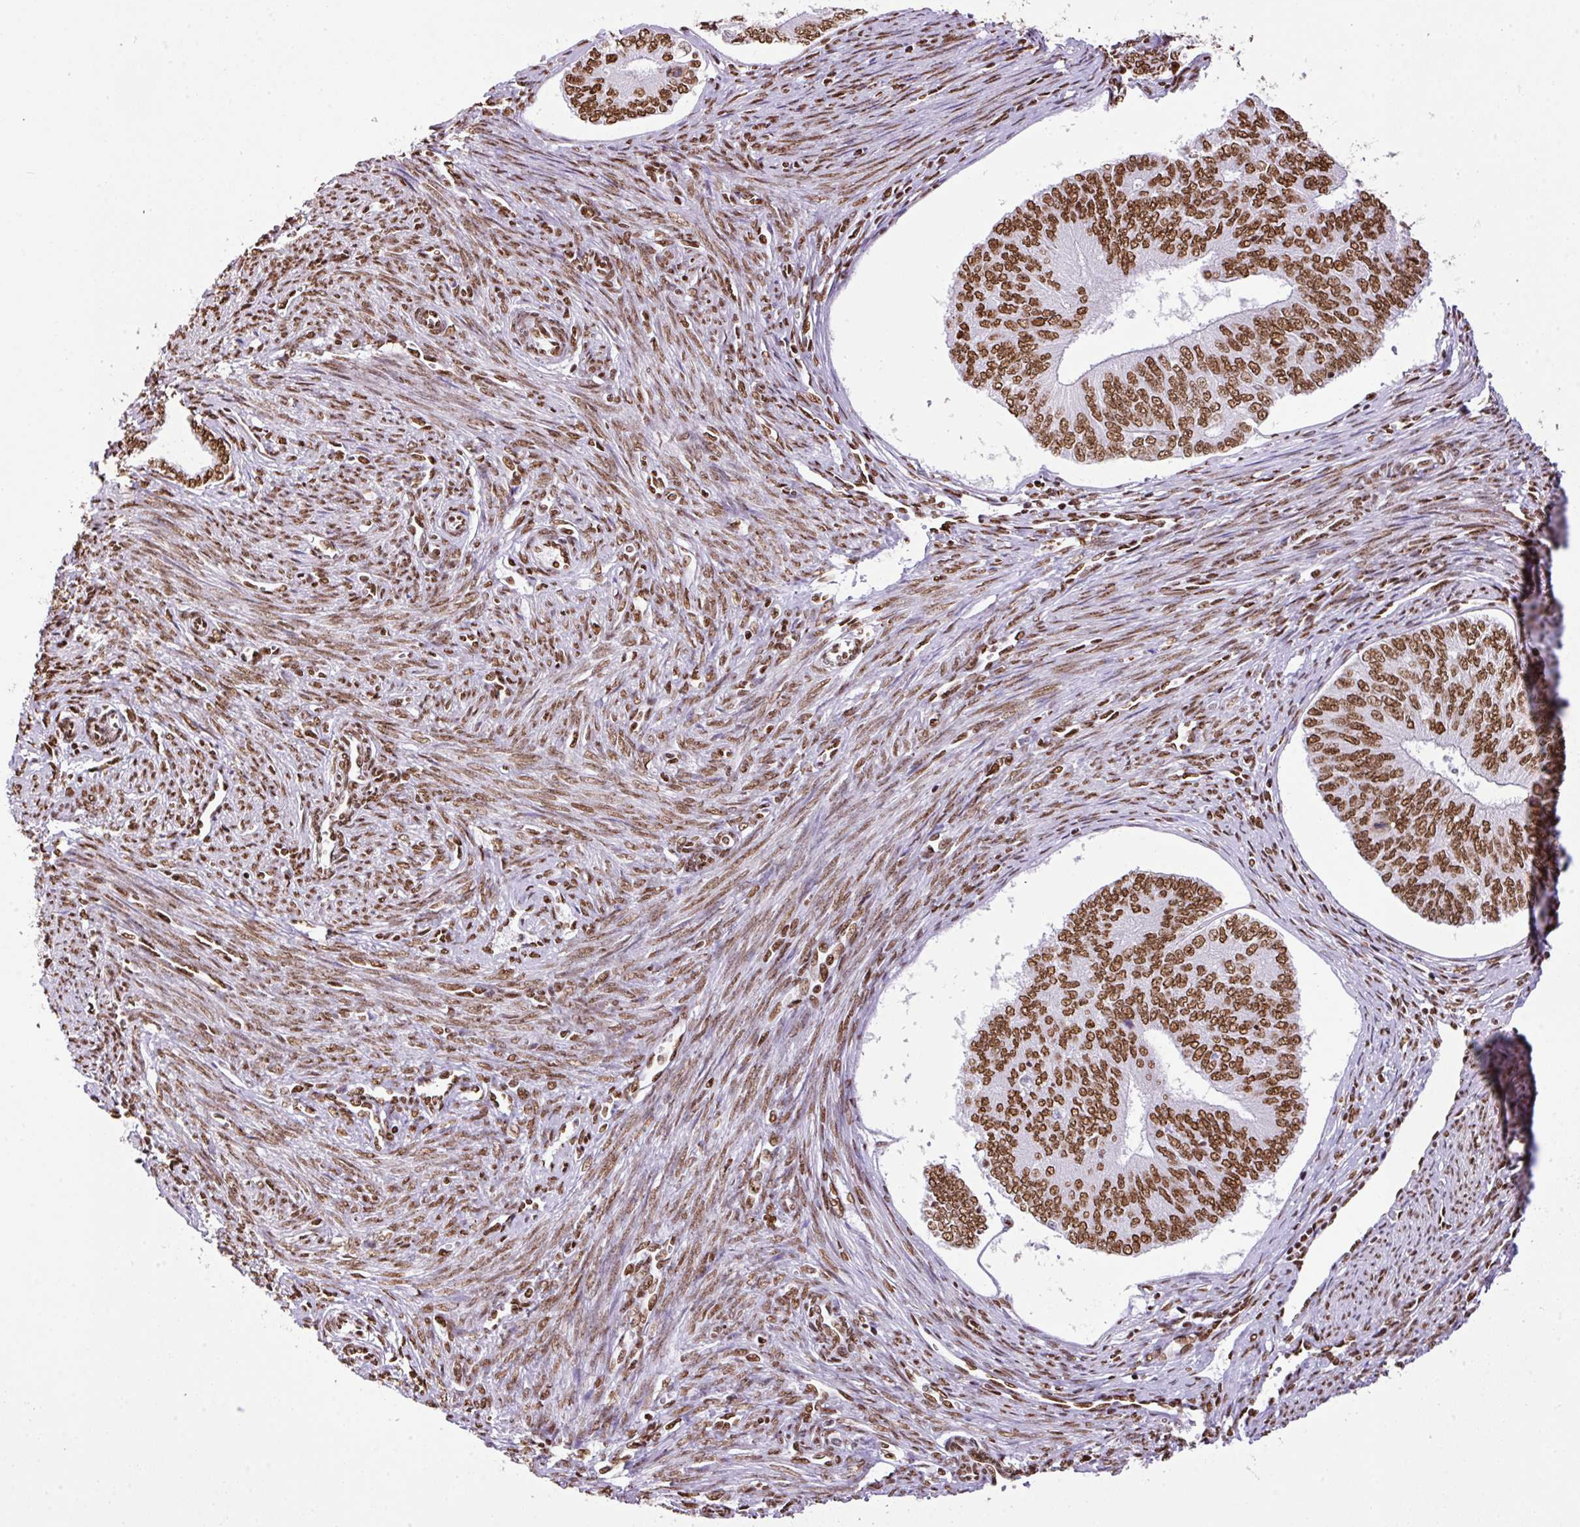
{"staining": {"intensity": "moderate", "quantity": ">75%", "location": "nuclear"}, "tissue": "endometrial cancer", "cell_type": "Tumor cells", "image_type": "cancer", "snomed": [{"axis": "morphology", "description": "Adenocarcinoma, NOS"}, {"axis": "topography", "description": "Endometrium"}], "caption": "A medium amount of moderate nuclear positivity is present in approximately >75% of tumor cells in endometrial cancer (adenocarcinoma) tissue. Using DAB (brown) and hematoxylin (blue) stains, captured at high magnification using brightfield microscopy.", "gene": "RARG", "patient": {"sex": "female", "age": 68}}